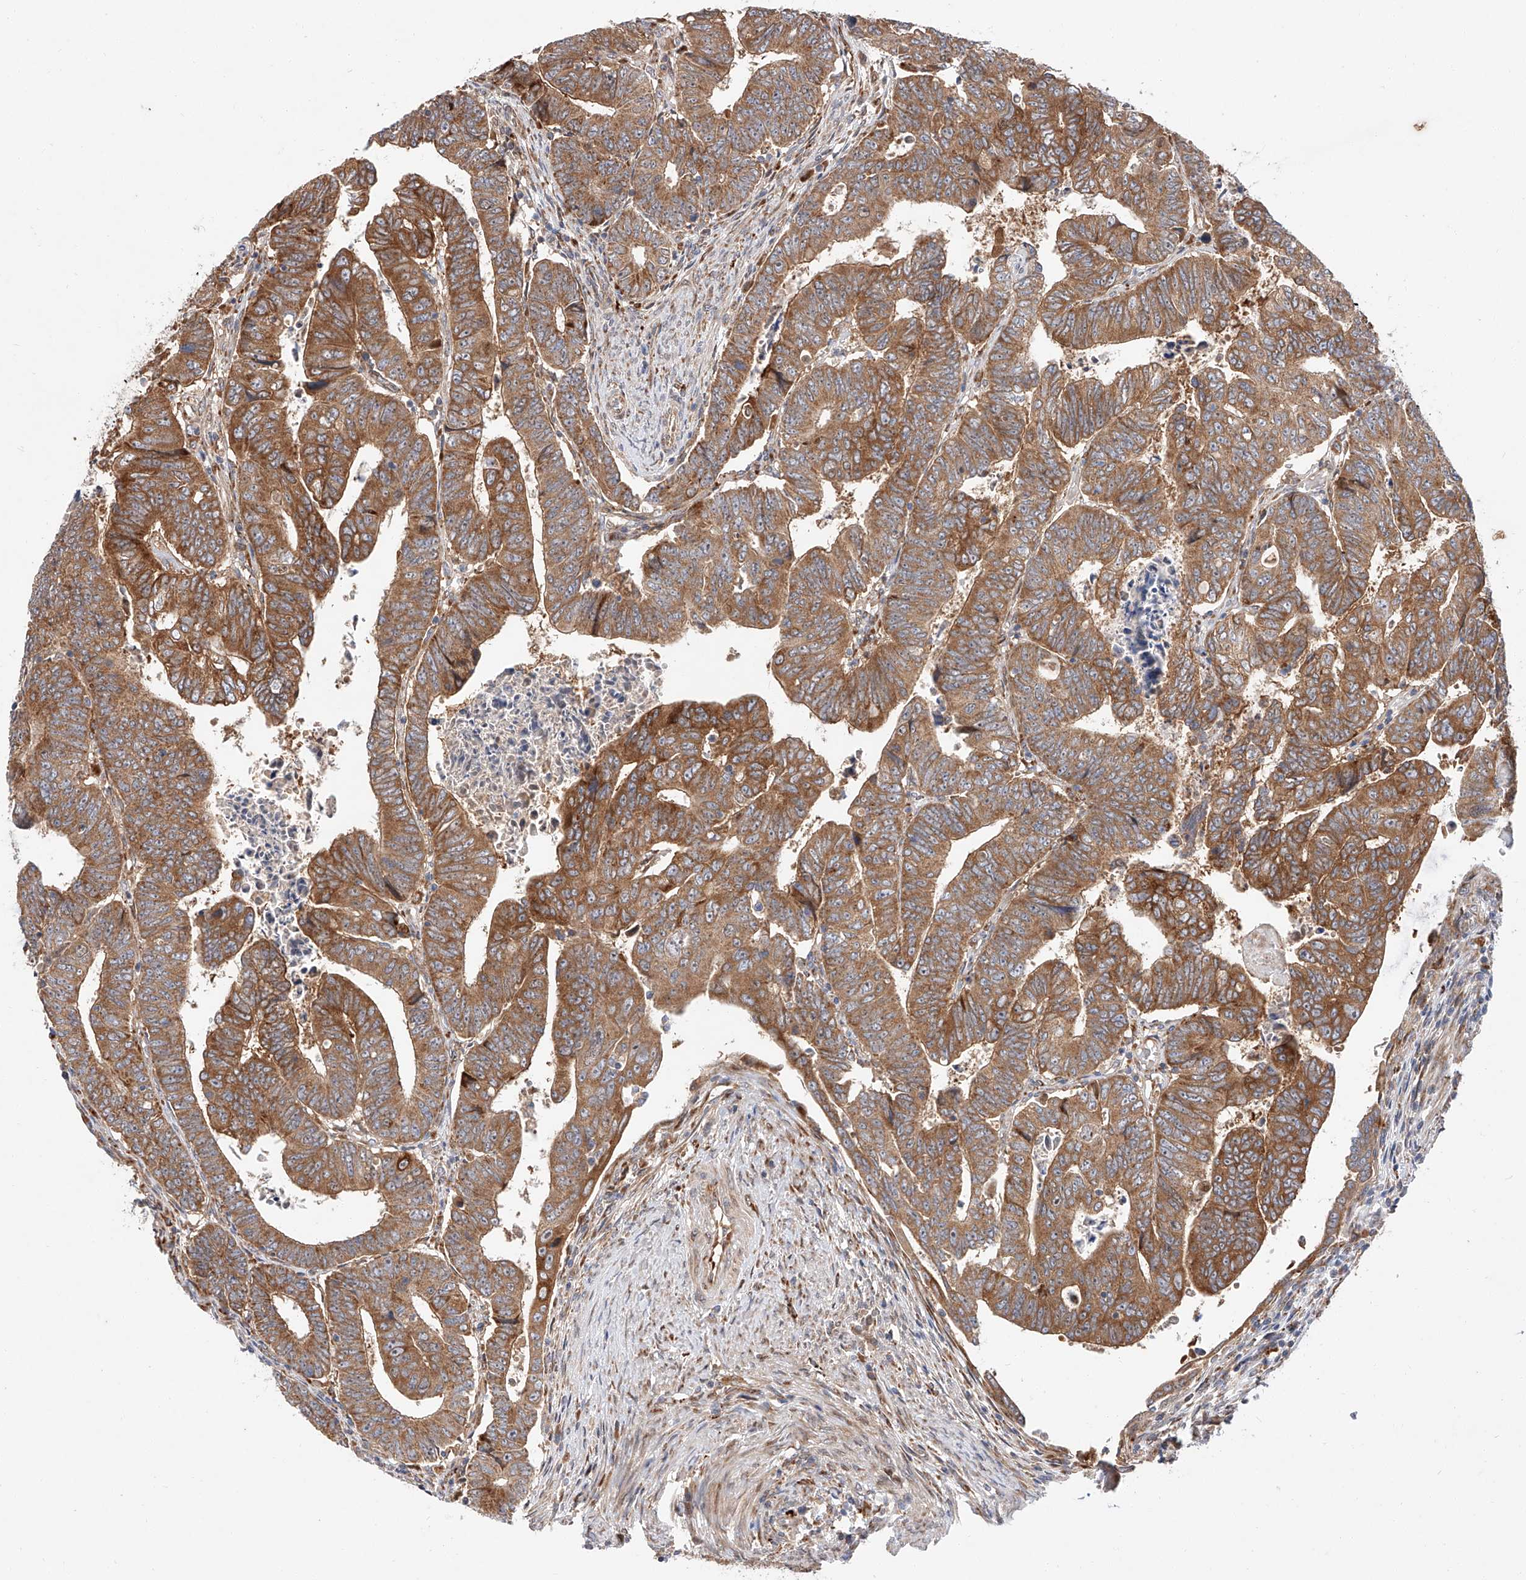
{"staining": {"intensity": "moderate", "quantity": ">75%", "location": "cytoplasmic/membranous"}, "tissue": "colorectal cancer", "cell_type": "Tumor cells", "image_type": "cancer", "snomed": [{"axis": "morphology", "description": "Normal tissue, NOS"}, {"axis": "morphology", "description": "Adenocarcinoma, NOS"}, {"axis": "topography", "description": "Rectum"}], "caption": "Protein positivity by IHC reveals moderate cytoplasmic/membranous staining in about >75% of tumor cells in colorectal cancer (adenocarcinoma).", "gene": "DIRAS3", "patient": {"sex": "female", "age": 65}}